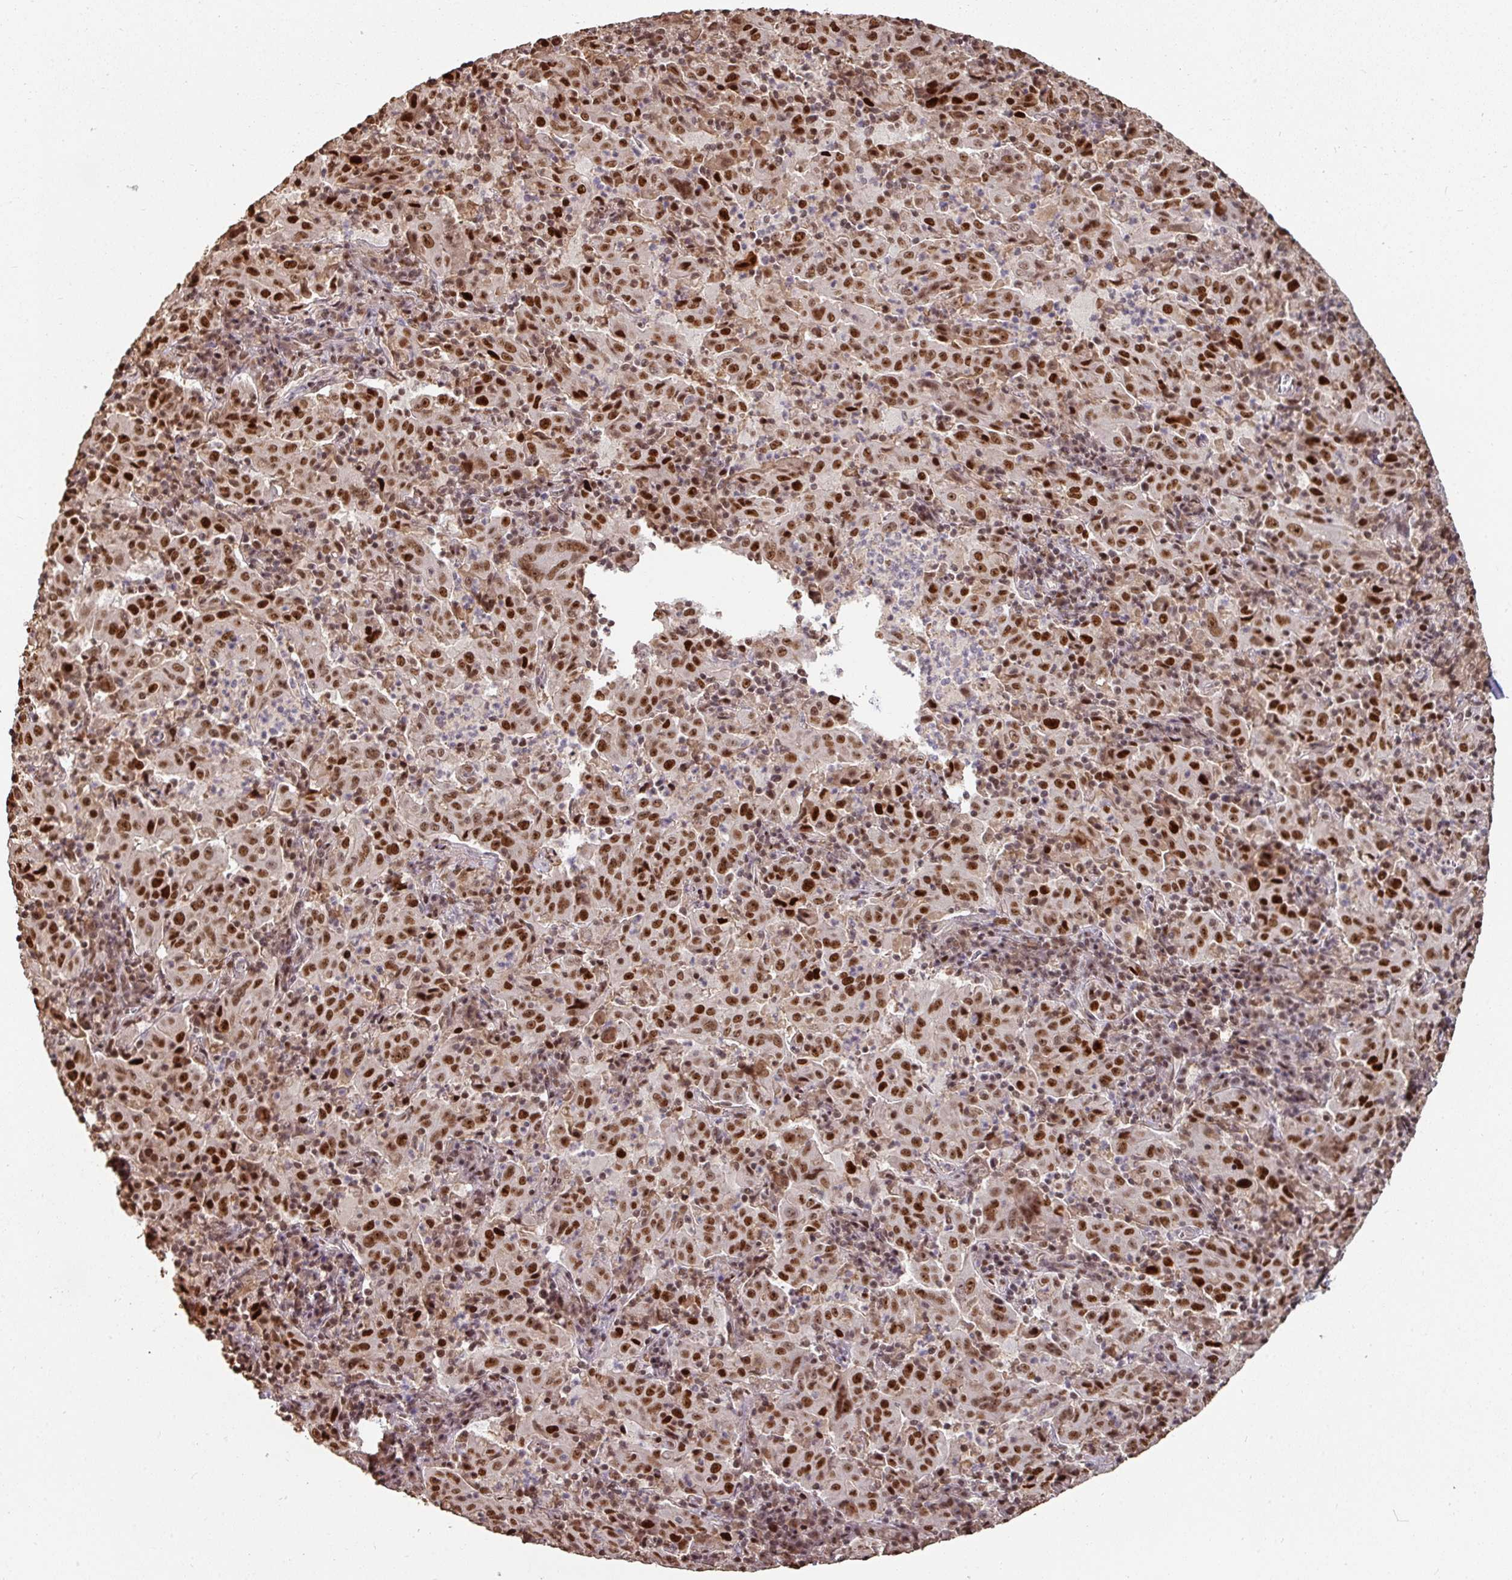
{"staining": {"intensity": "strong", "quantity": ">75%", "location": "nuclear"}, "tissue": "pancreatic cancer", "cell_type": "Tumor cells", "image_type": "cancer", "snomed": [{"axis": "morphology", "description": "Adenocarcinoma, NOS"}, {"axis": "topography", "description": "Pancreas"}], "caption": "DAB immunohistochemical staining of pancreatic cancer (adenocarcinoma) reveals strong nuclear protein staining in approximately >75% of tumor cells. (DAB (3,3'-diaminobenzidine) IHC, brown staining for protein, blue staining for nuclei).", "gene": "POLD1", "patient": {"sex": "male", "age": 63}}